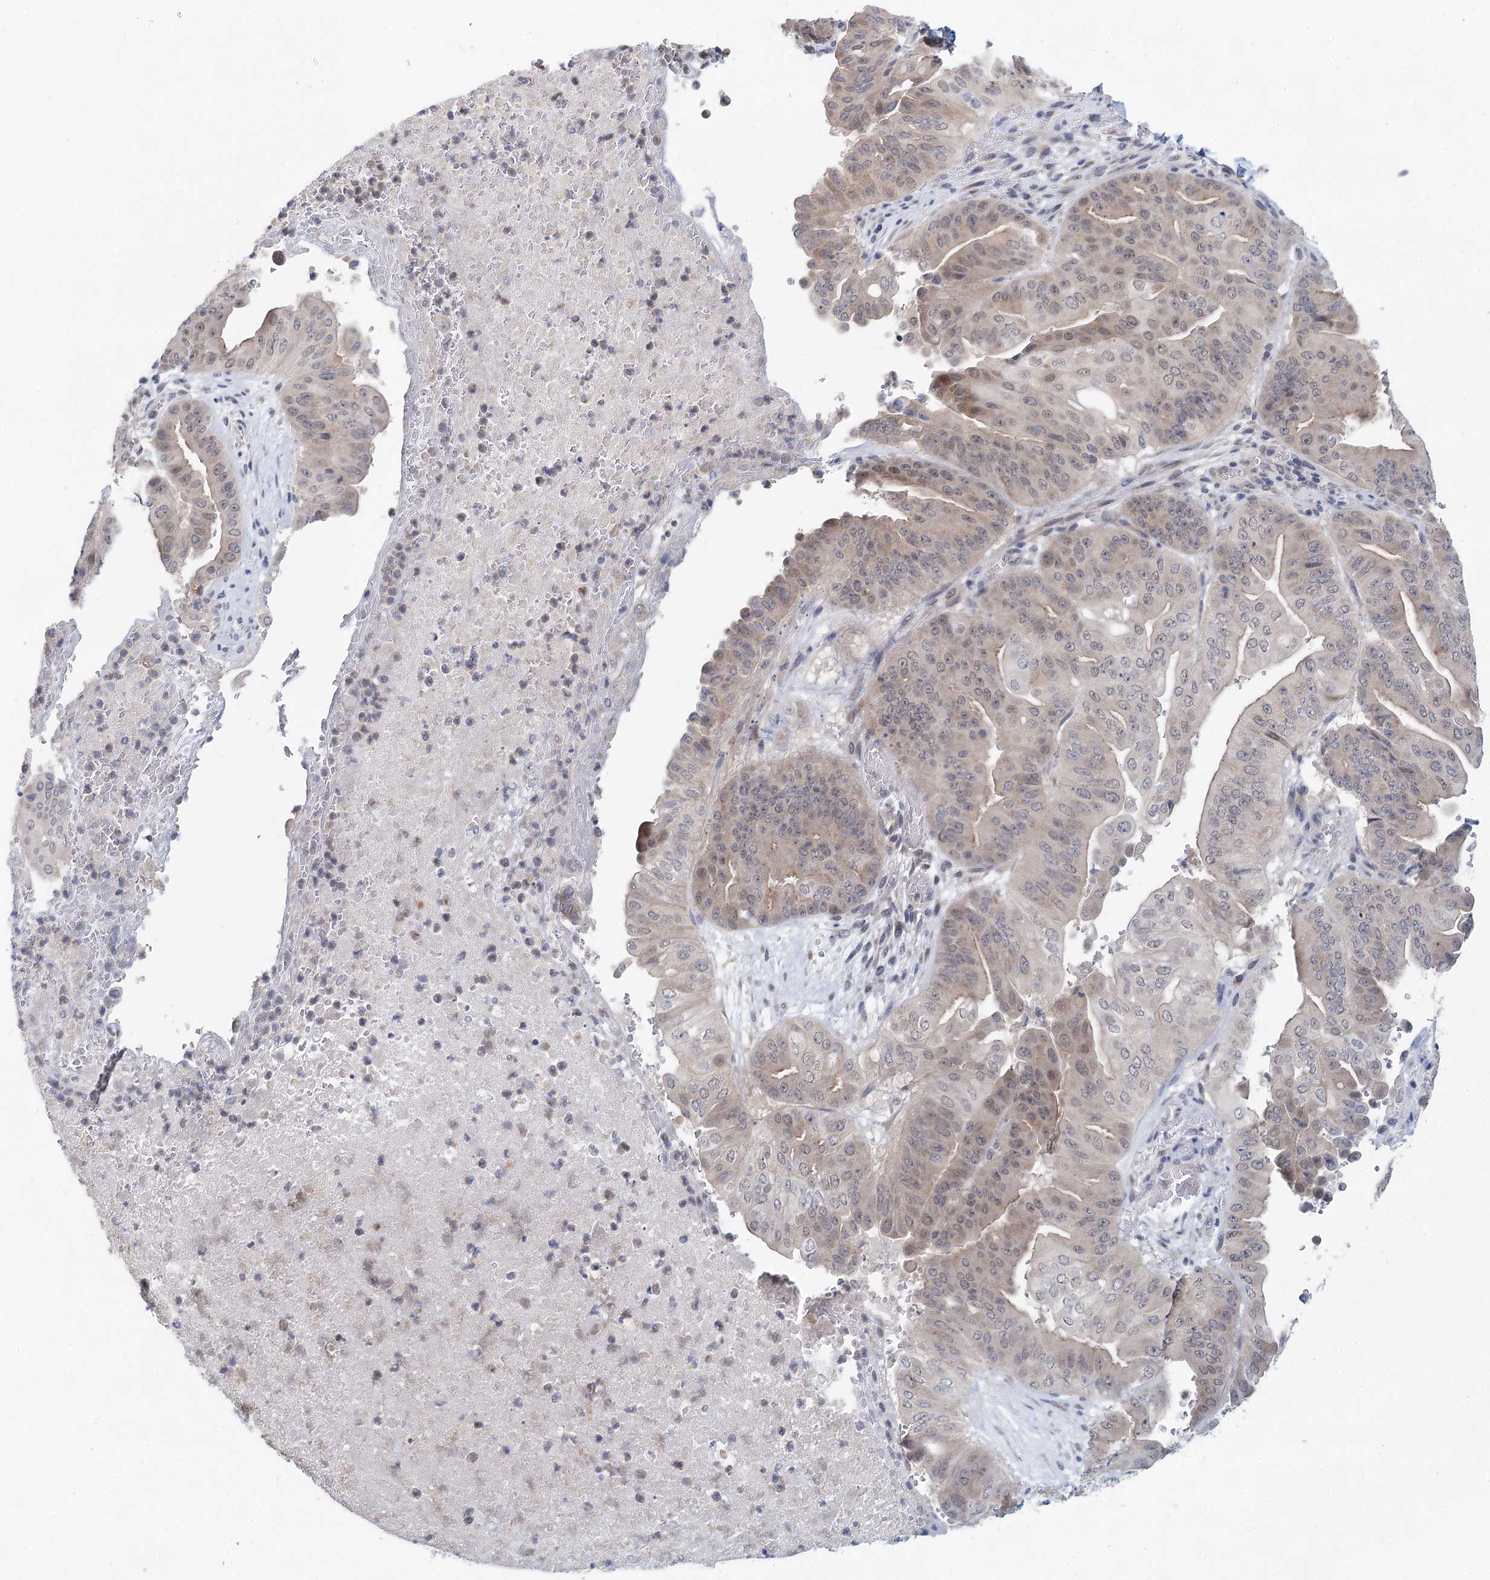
{"staining": {"intensity": "weak", "quantity": "<25%", "location": "nuclear"}, "tissue": "pancreatic cancer", "cell_type": "Tumor cells", "image_type": "cancer", "snomed": [{"axis": "morphology", "description": "Adenocarcinoma, NOS"}, {"axis": "topography", "description": "Pancreas"}], "caption": "This is a histopathology image of immunohistochemistry (IHC) staining of pancreatic cancer (adenocarcinoma), which shows no staining in tumor cells.", "gene": "BLTP1", "patient": {"sex": "female", "age": 77}}